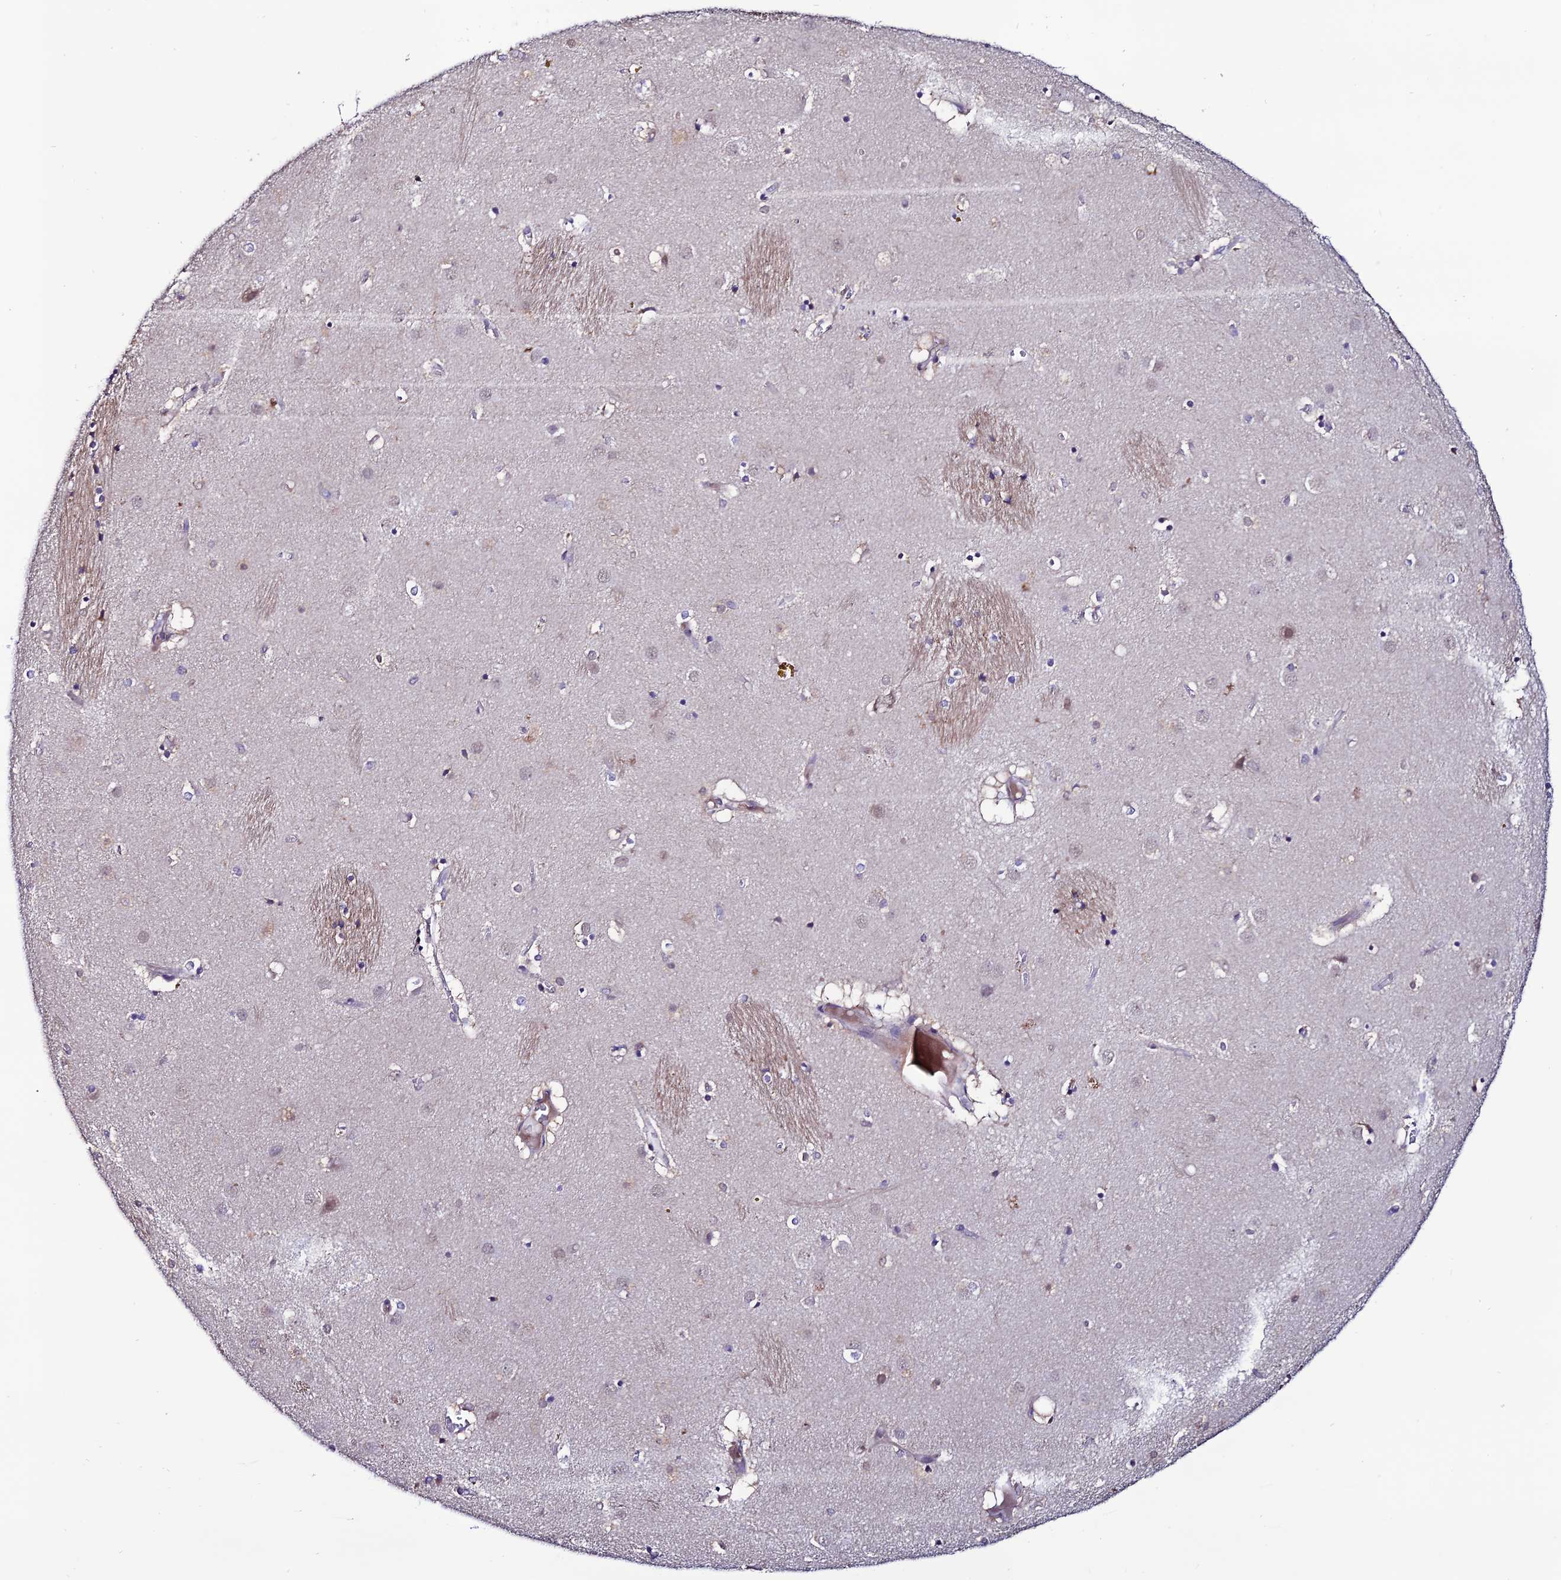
{"staining": {"intensity": "weak", "quantity": "<25%", "location": "cytoplasmic/membranous"}, "tissue": "caudate", "cell_type": "Glial cells", "image_type": "normal", "snomed": [{"axis": "morphology", "description": "Normal tissue, NOS"}, {"axis": "topography", "description": "Lateral ventricle wall"}], "caption": "Immunohistochemistry histopathology image of benign caudate stained for a protein (brown), which exhibits no expression in glial cells.", "gene": "FZD8", "patient": {"sex": "male", "age": 70}}